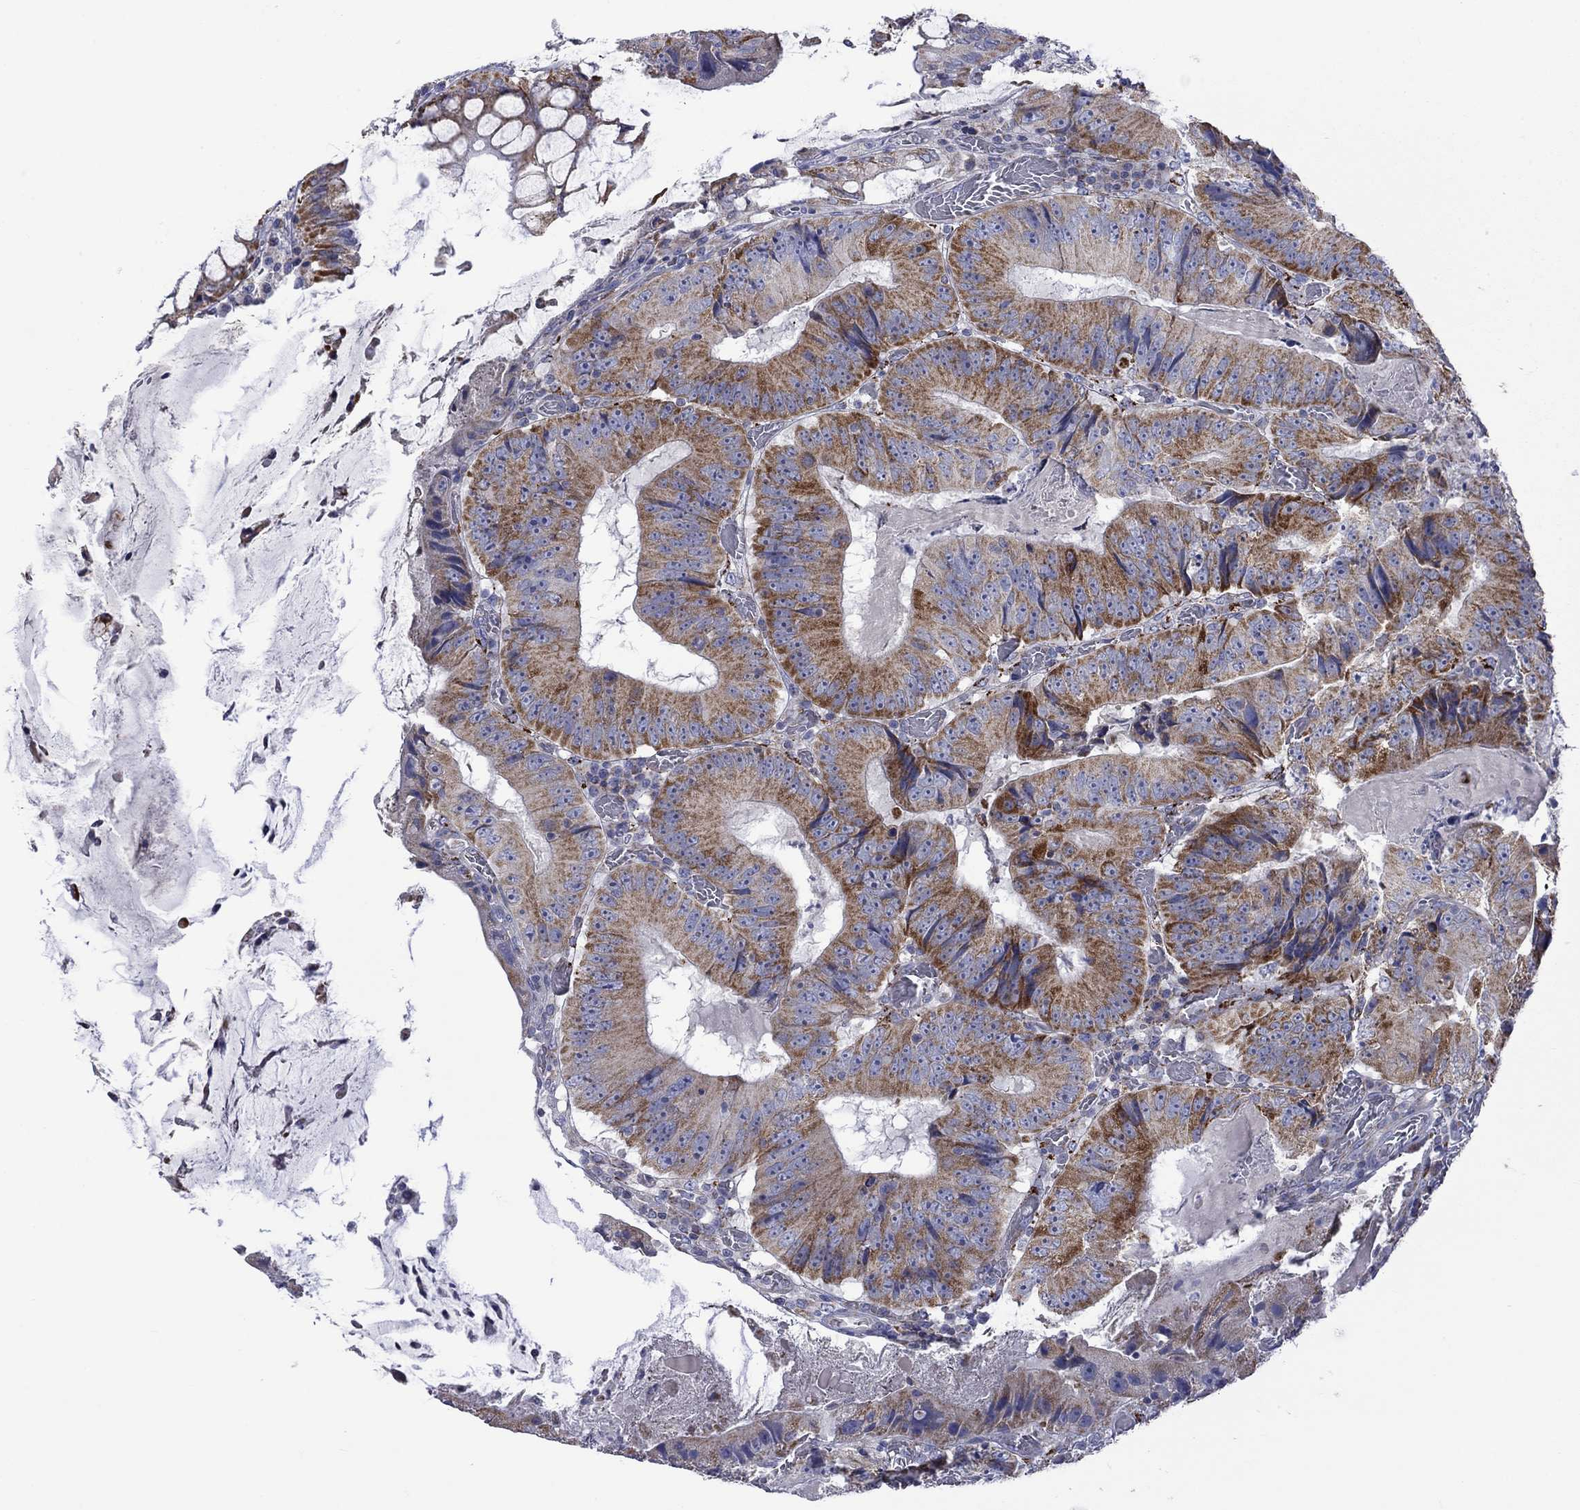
{"staining": {"intensity": "moderate", "quantity": "25%-75%", "location": "cytoplasmic/membranous"}, "tissue": "colorectal cancer", "cell_type": "Tumor cells", "image_type": "cancer", "snomed": [{"axis": "morphology", "description": "Adenocarcinoma, NOS"}, {"axis": "topography", "description": "Colon"}], "caption": "Brown immunohistochemical staining in human colorectal cancer (adenocarcinoma) demonstrates moderate cytoplasmic/membranous staining in about 25%-75% of tumor cells.", "gene": "CISD1", "patient": {"sex": "female", "age": 86}}